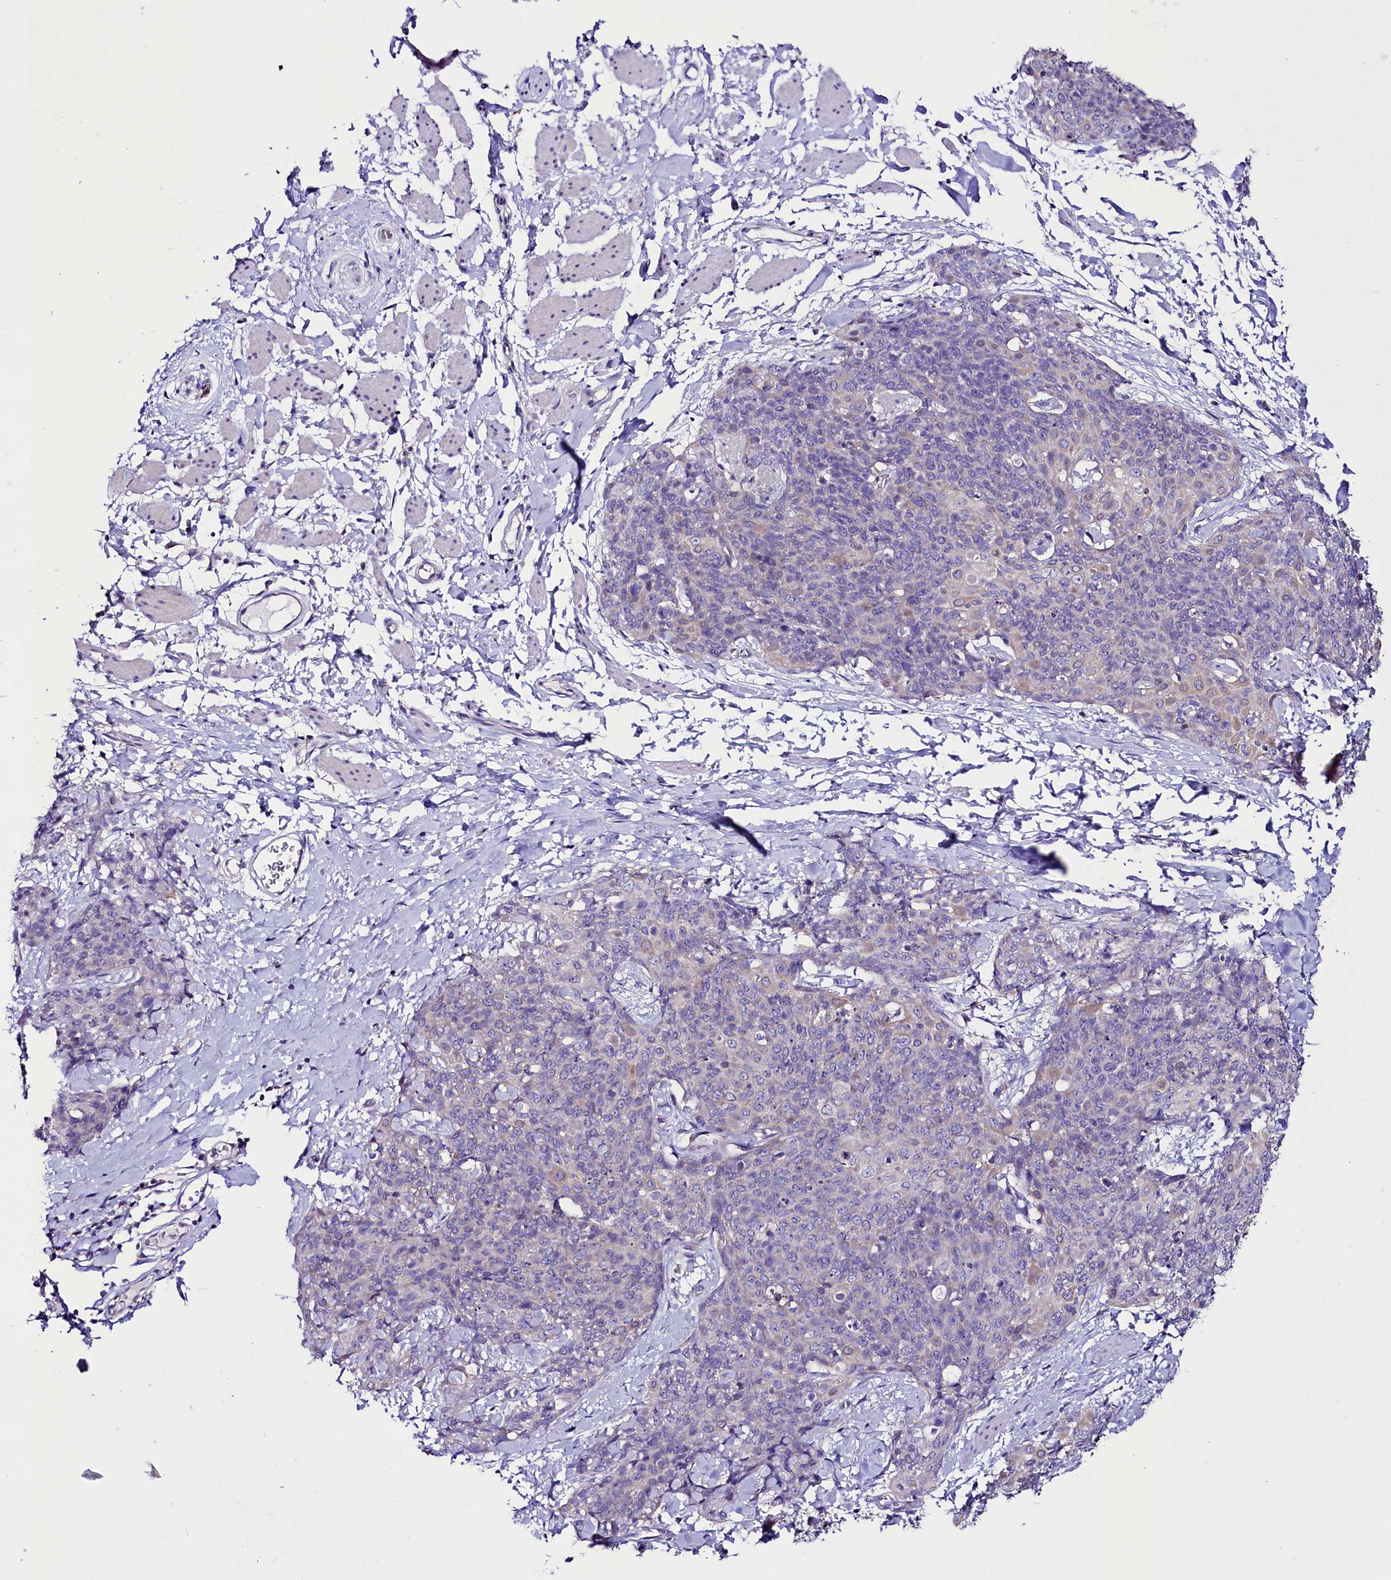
{"staining": {"intensity": "negative", "quantity": "none", "location": "none"}, "tissue": "skin cancer", "cell_type": "Tumor cells", "image_type": "cancer", "snomed": [{"axis": "morphology", "description": "Squamous cell carcinoma, NOS"}, {"axis": "topography", "description": "Skin"}, {"axis": "topography", "description": "Vulva"}], "caption": "The immunohistochemistry photomicrograph has no significant staining in tumor cells of skin cancer (squamous cell carcinoma) tissue.", "gene": "ABHD5", "patient": {"sex": "female", "age": 85}}